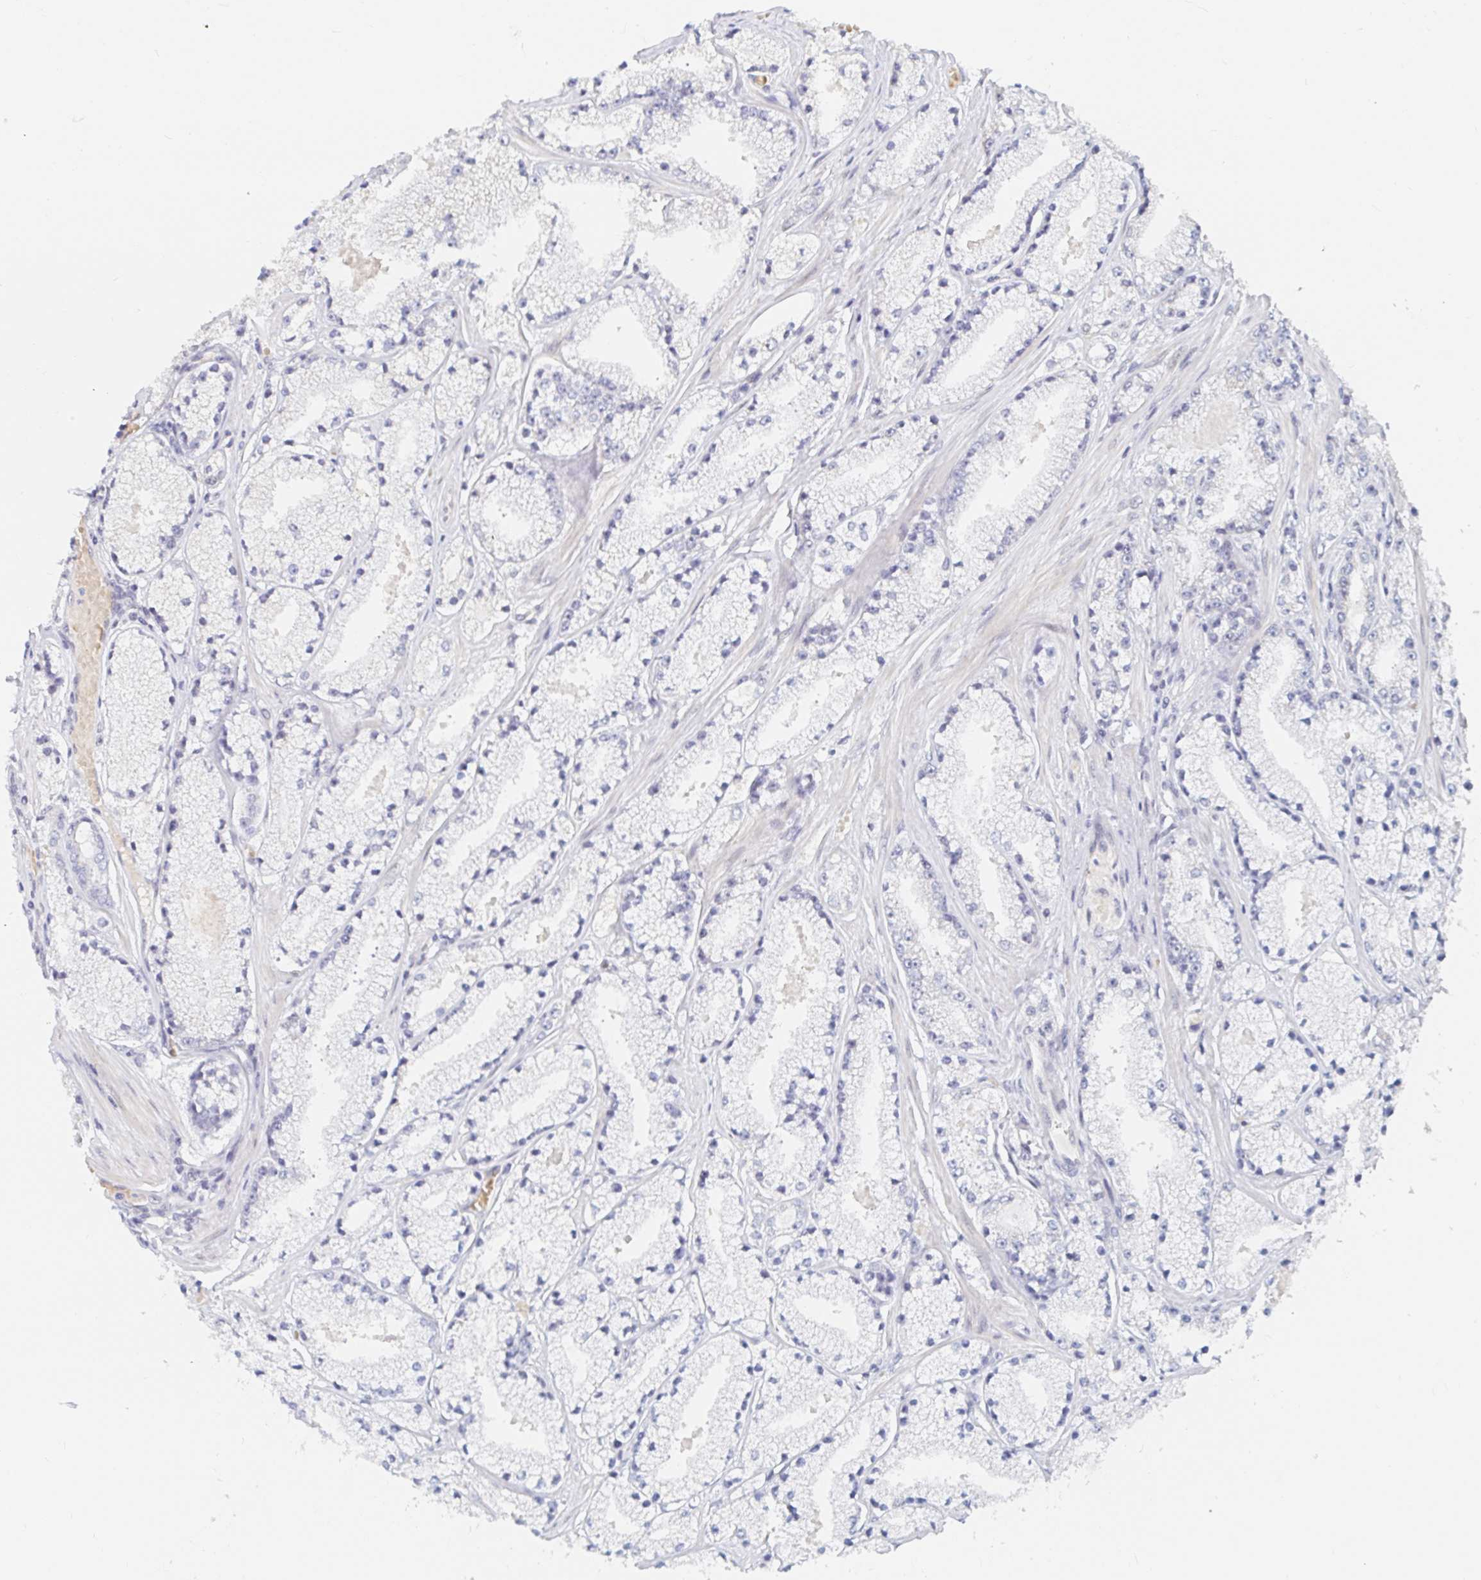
{"staining": {"intensity": "negative", "quantity": "none", "location": "none"}, "tissue": "prostate cancer", "cell_type": "Tumor cells", "image_type": "cancer", "snomed": [{"axis": "morphology", "description": "Adenocarcinoma, High grade"}, {"axis": "topography", "description": "Prostate"}], "caption": "High magnification brightfield microscopy of high-grade adenocarcinoma (prostate) stained with DAB (3,3'-diaminobenzidine) (brown) and counterstained with hematoxylin (blue): tumor cells show no significant positivity. (DAB IHC visualized using brightfield microscopy, high magnification).", "gene": "CHD2", "patient": {"sex": "male", "age": 63}}